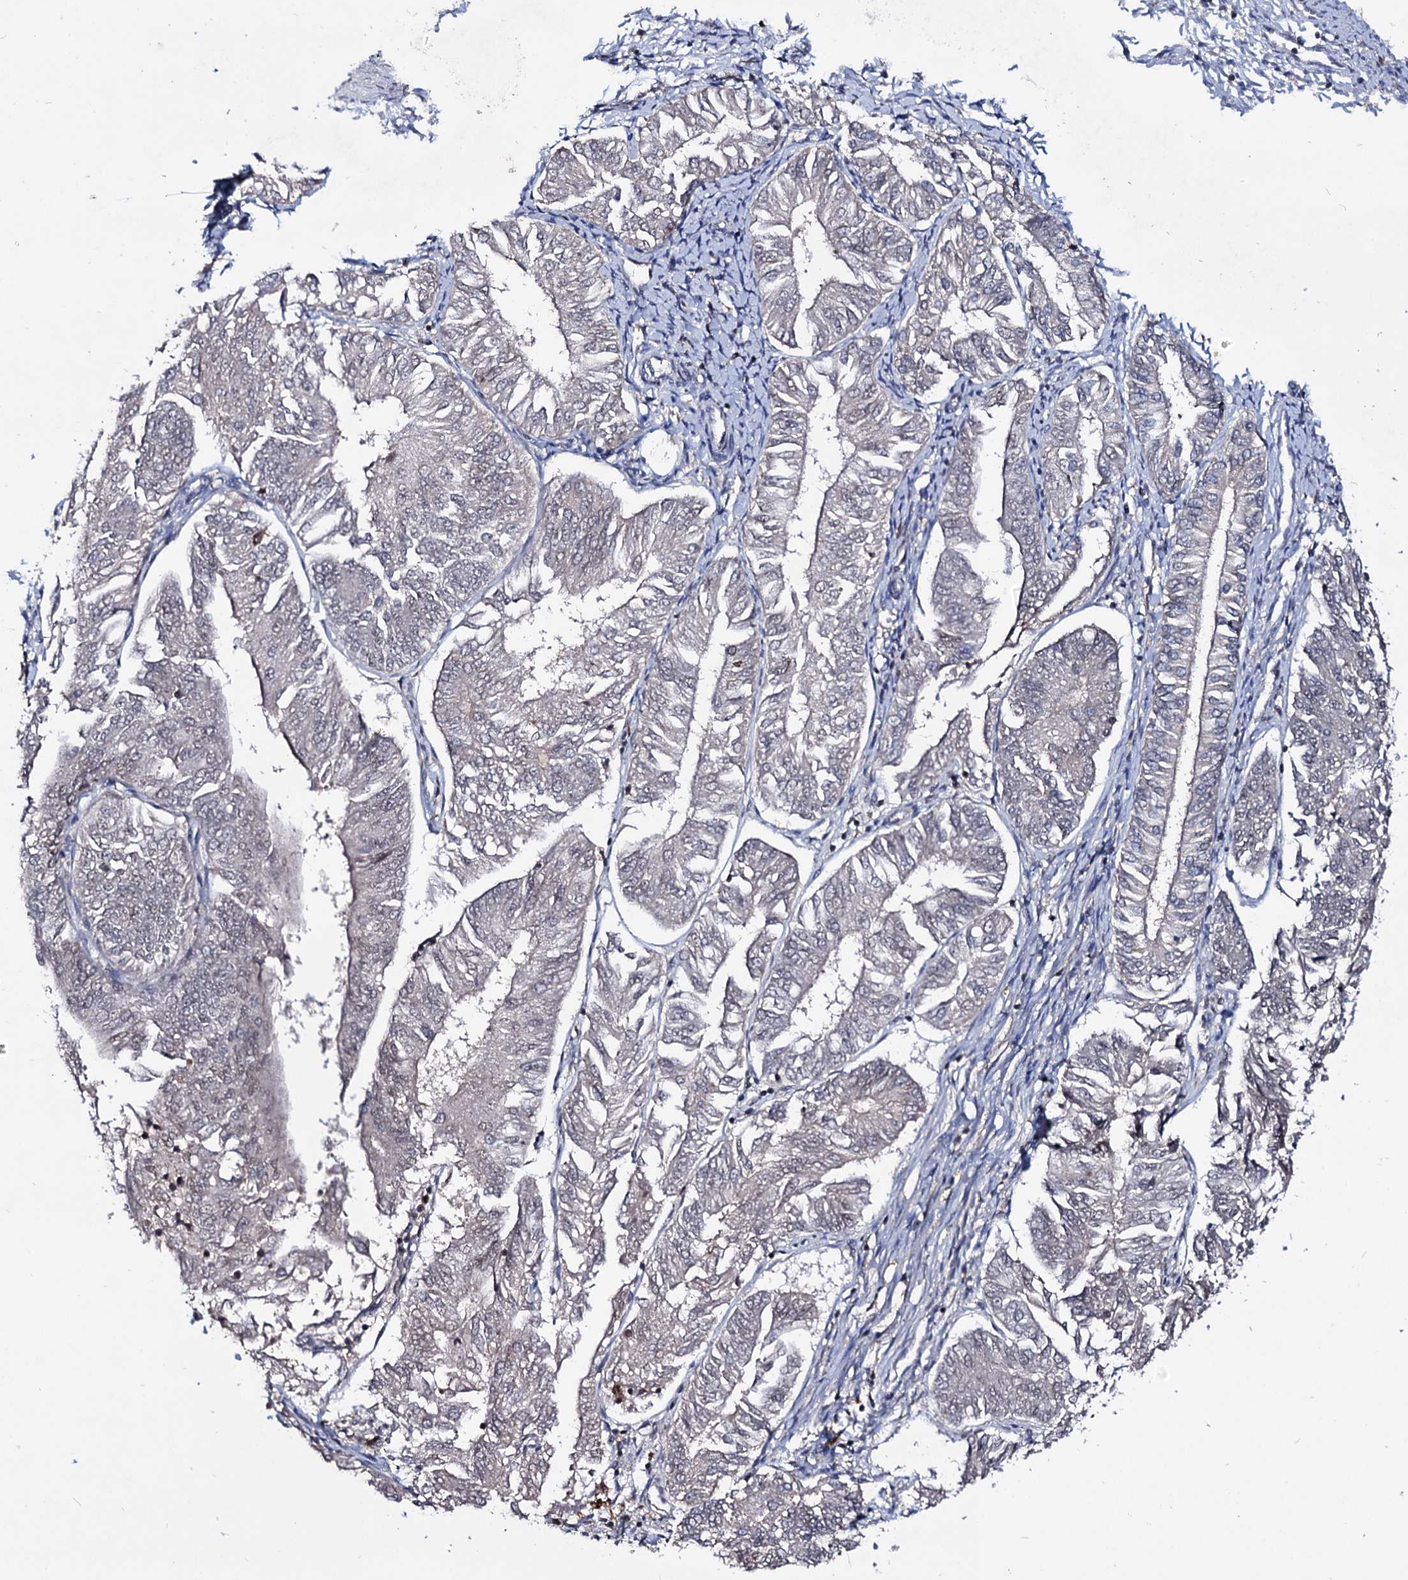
{"staining": {"intensity": "negative", "quantity": "none", "location": "none"}, "tissue": "endometrial cancer", "cell_type": "Tumor cells", "image_type": "cancer", "snomed": [{"axis": "morphology", "description": "Adenocarcinoma, NOS"}, {"axis": "topography", "description": "Endometrium"}], "caption": "Endometrial adenocarcinoma was stained to show a protein in brown. There is no significant positivity in tumor cells.", "gene": "SMCHD1", "patient": {"sex": "female", "age": 58}}